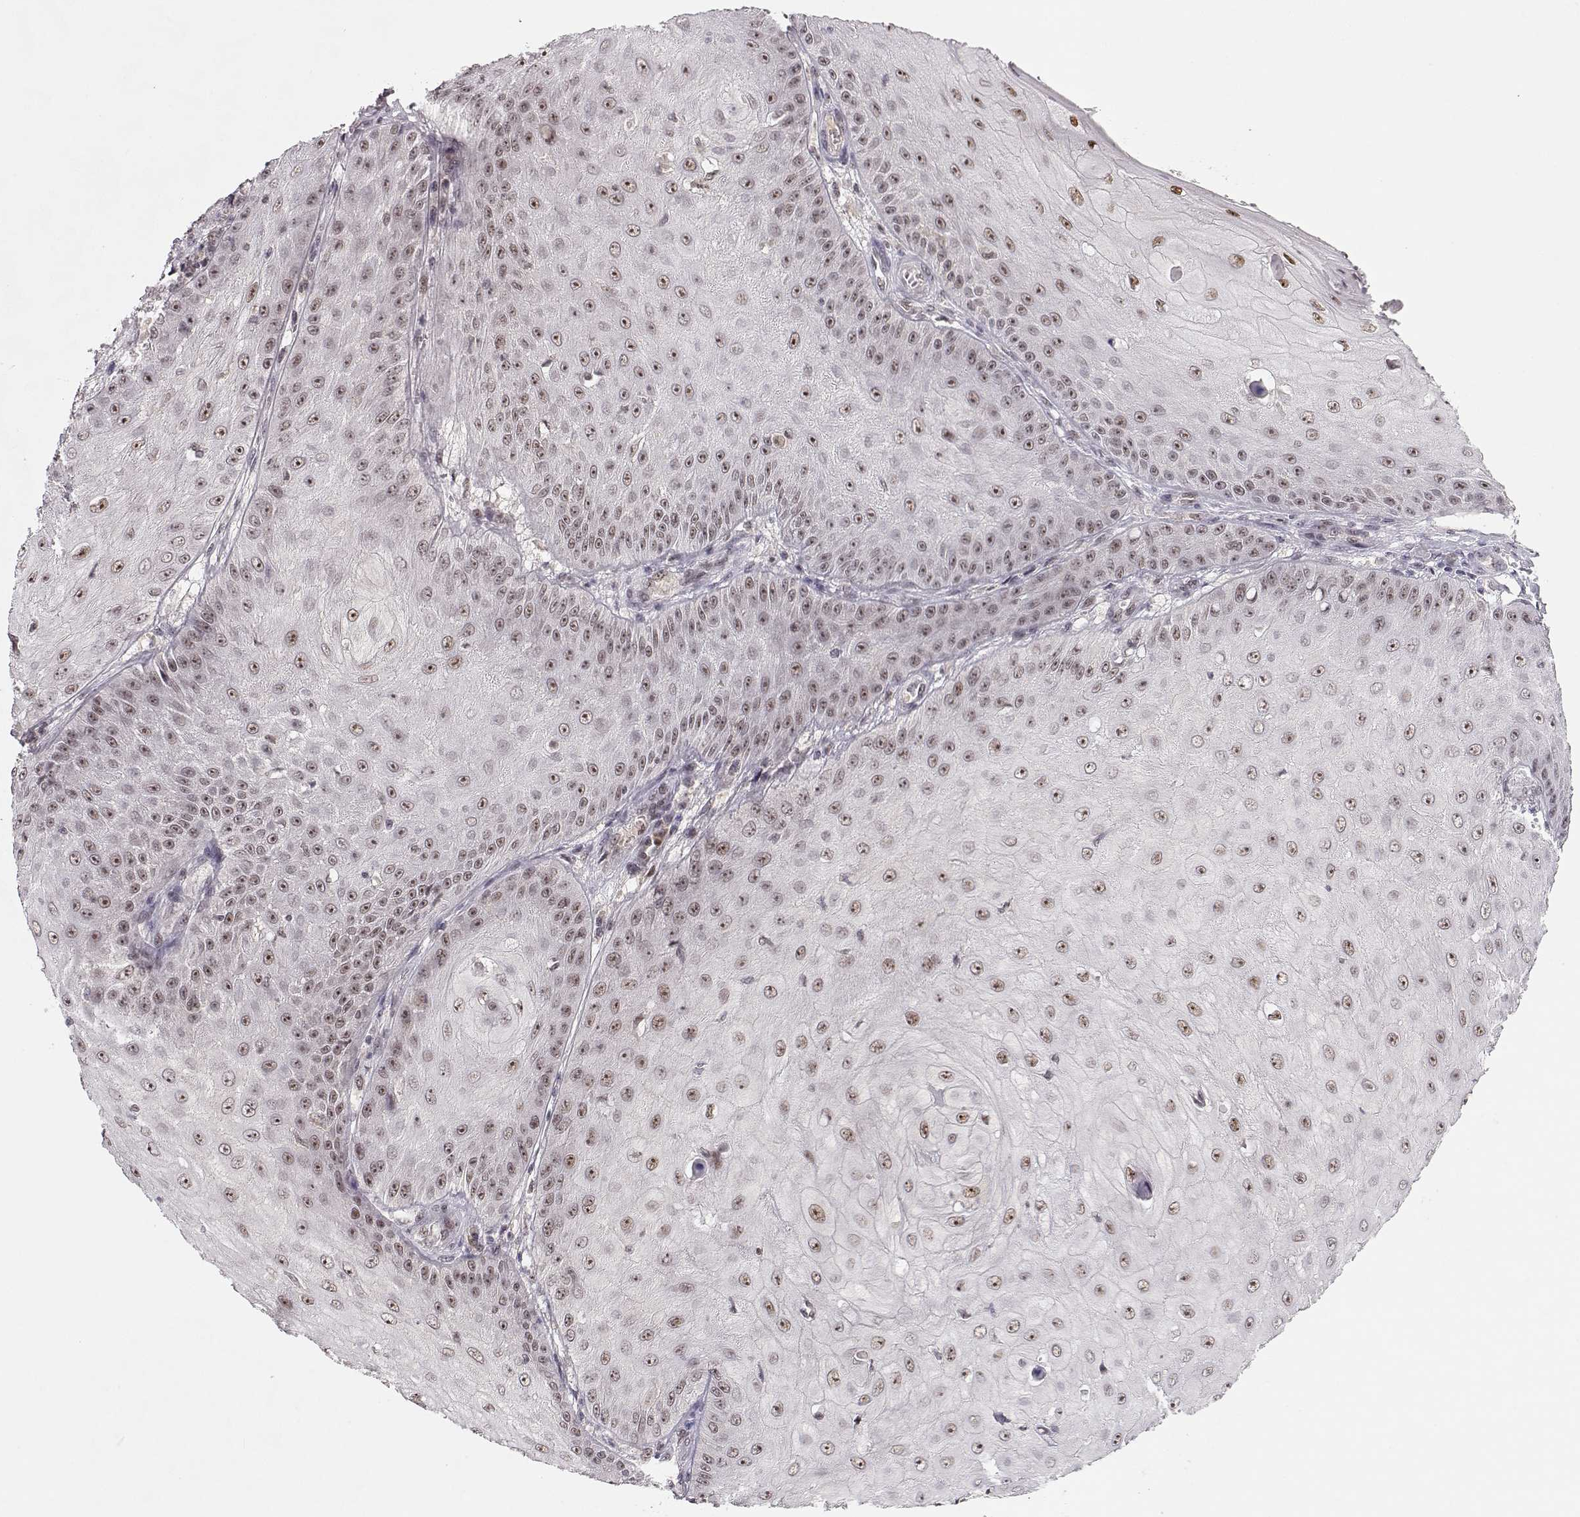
{"staining": {"intensity": "moderate", "quantity": "25%-75%", "location": "nuclear"}, "tissue": "skin cancer", "cell_type": "Tumor cells", "image_type": "cancer", "snomed": [{"axis": "morphology", "description": "Squamous cell carcinoma, NOS"}, {"axis": "topography", "description": "Skin"}], "caption": "IHC histopathology image of human squamous cell carcinoma (skin) stained for a protein (brown), which reveals medium levels of moderate nuclear expression in approximately 25%-75% of tumor cells.", "gene": "CSNK2A1", "patient": {"sex": "male", "age": 70}}